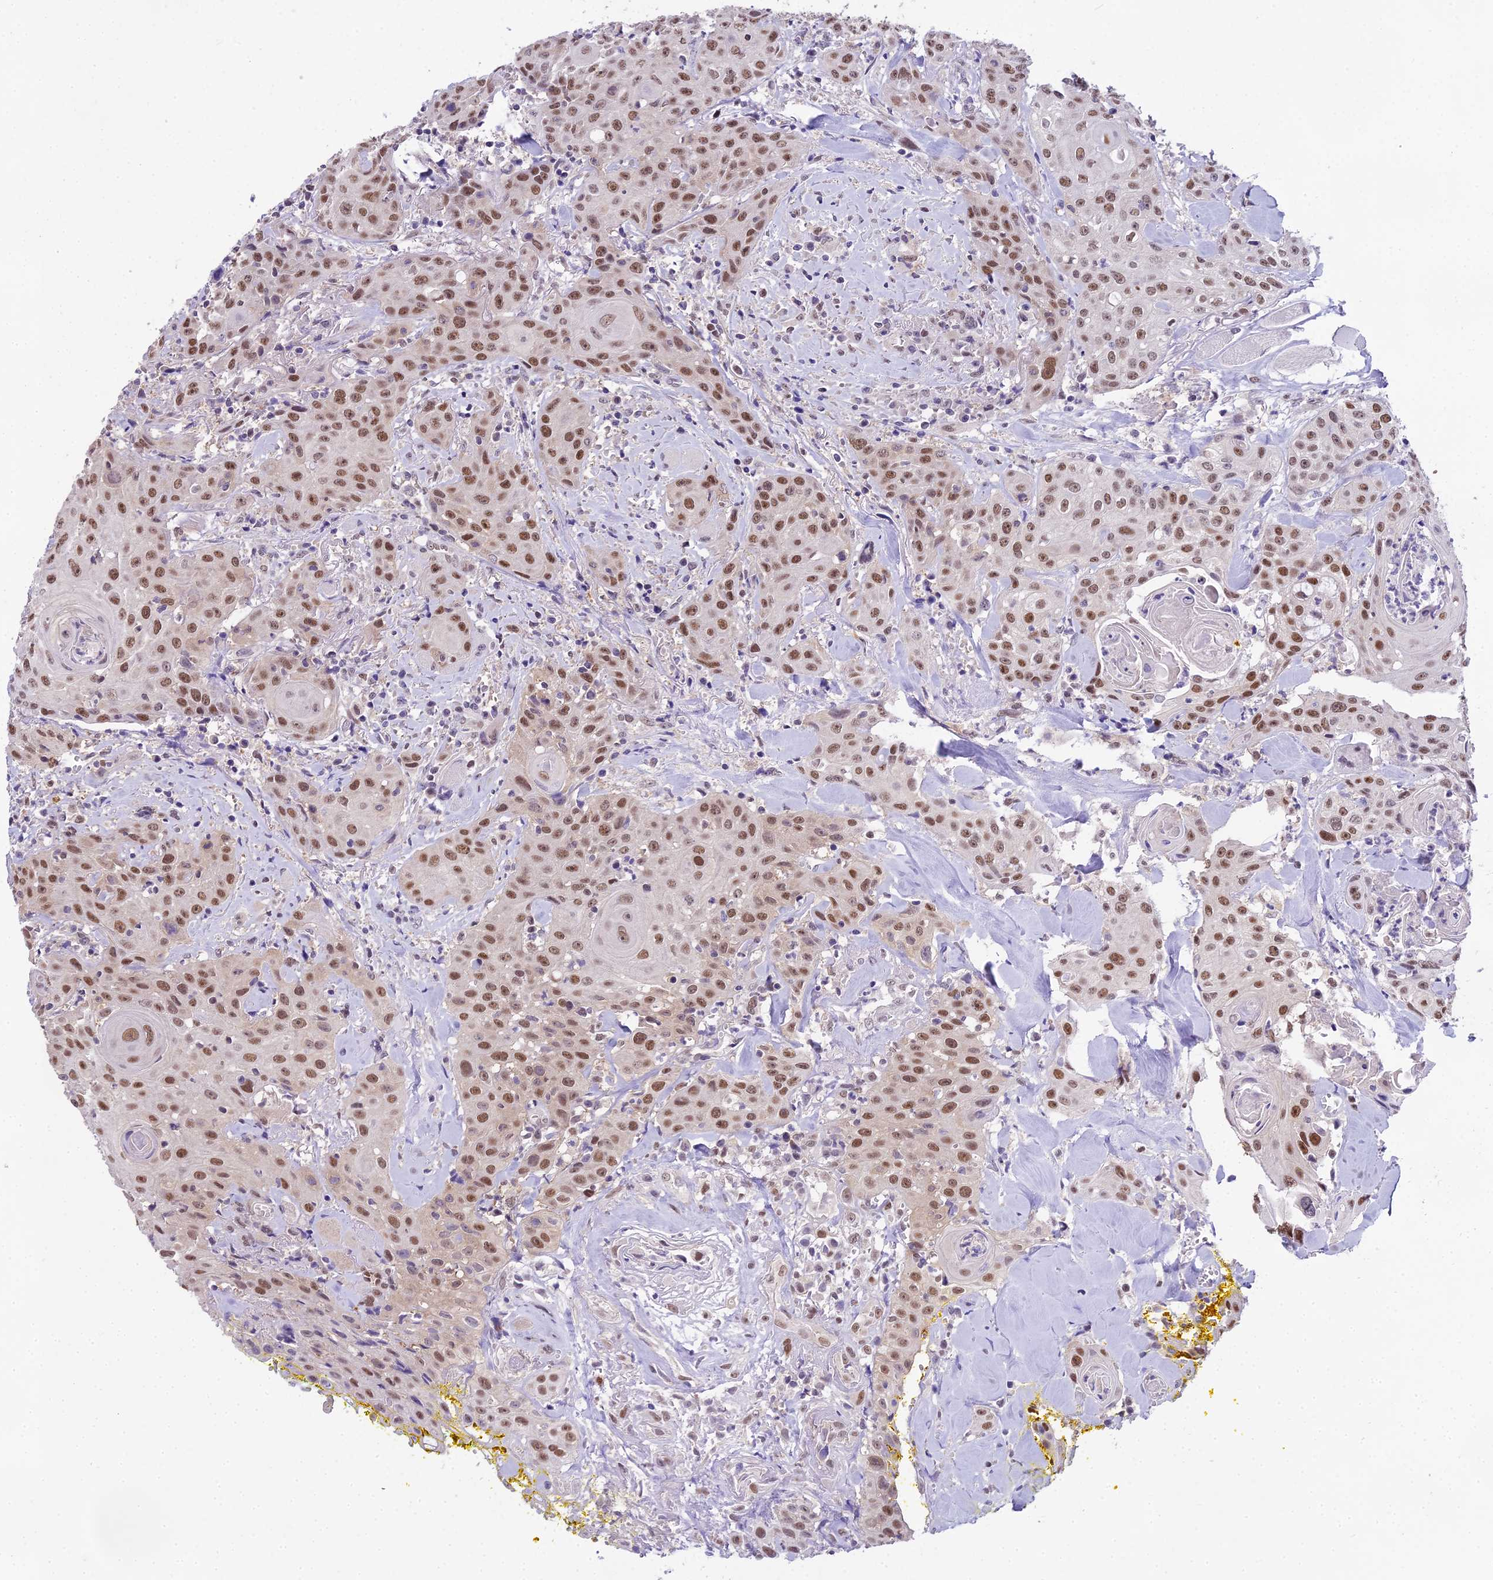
{"staining": {"intensity": "moderate", "quantity": ">75%", "location": "nuclear"}, "tissue": "head and neck cancer", "cell_type": "Tumor cells", "image_type": "cancer", "snomed": [{"axis": "morphology", "description": "Squamous cell carcinoma, NOS"}, {"axis": "topography", "description": "Oral tissue"}, {"axis": "topography", "description": "Head-Neck"}], "caption": "Immunohistochemical staining of human head and neck cancer exhibits medium levels of moderate nuclear protein positivity in approximately >75% of tumor cells.", "gene": "MAT2A", "patient": {"sex": "female", "age": 82}}